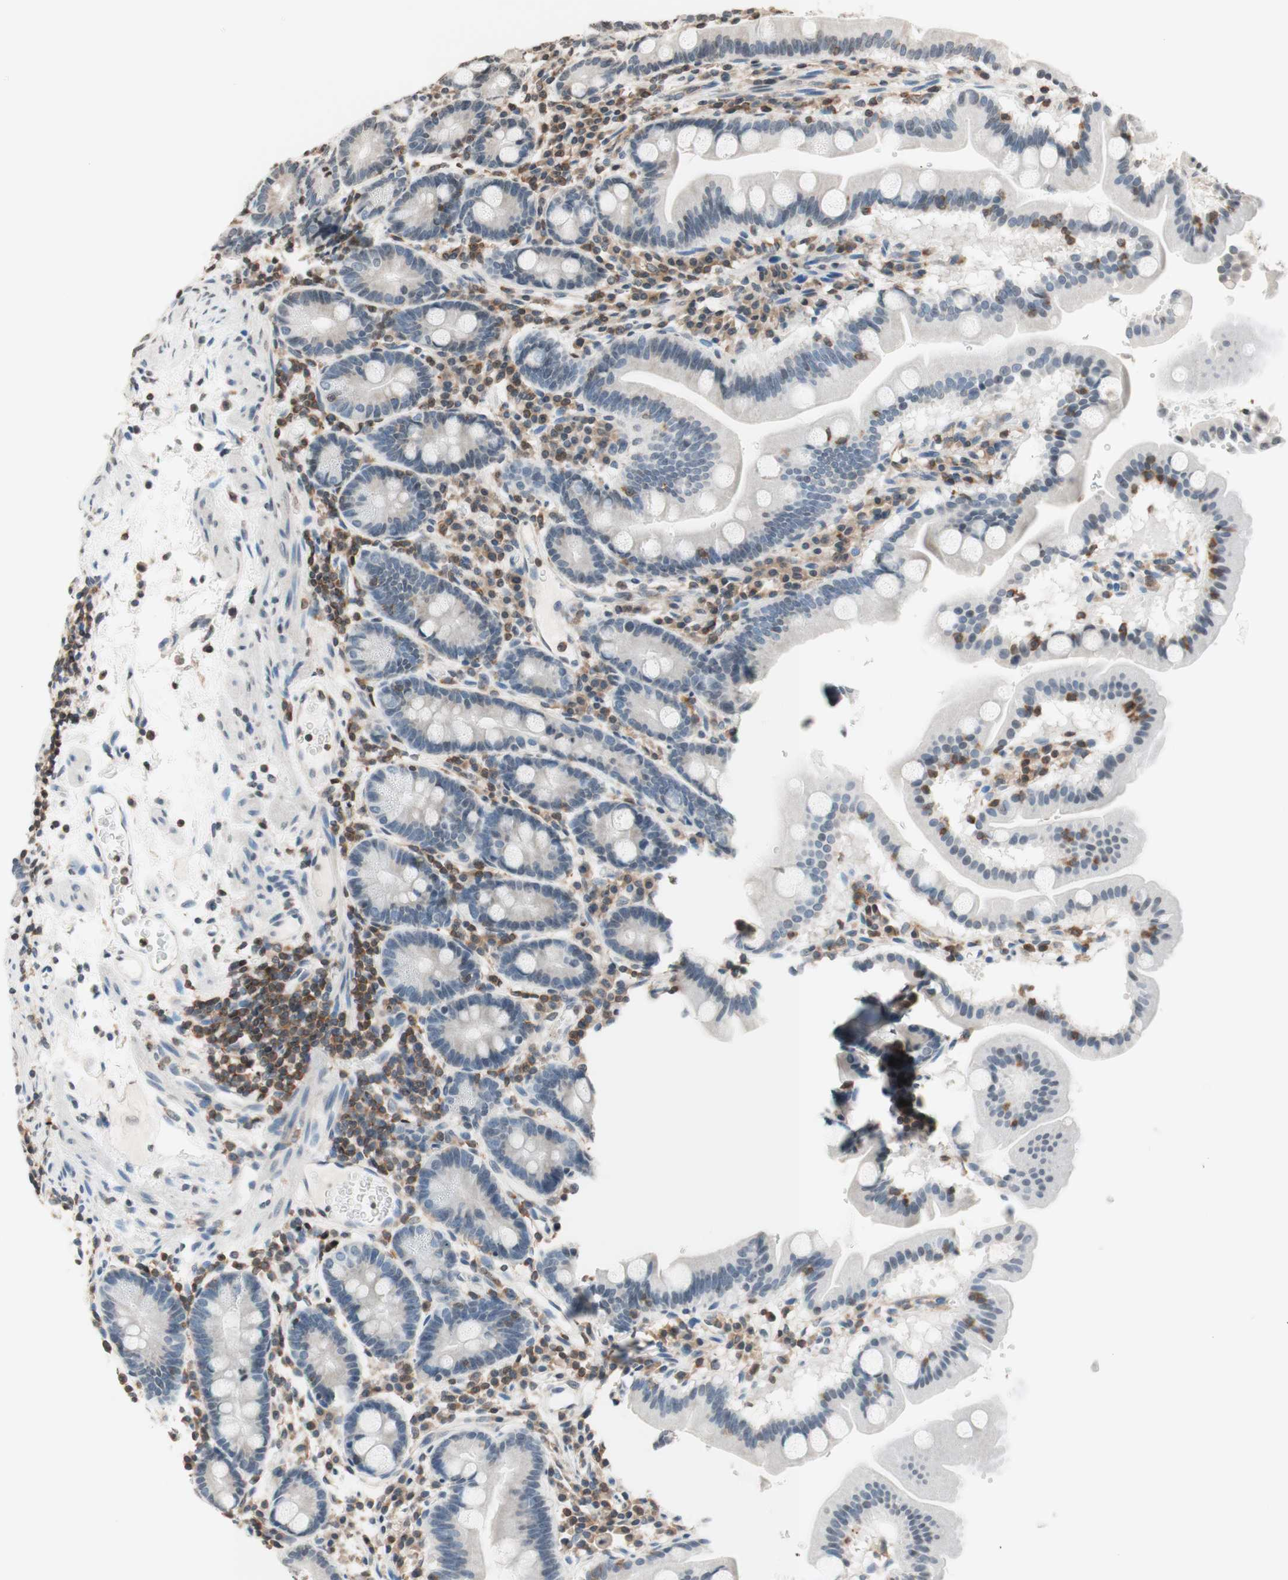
{"staining": {"intensity": "negative", "quantity": "none", "location": "none"}, "tissue": "duodenum", "cell_type": "Glandular cells", "image_type": "normal", "snomed": [{"axis": "morphology", "description": "Normal tissue, NOS"}, {"axis": "topography", "description": "Duodenum"}], "caption": "This is an IHC image of unremarkable human duodenum. There is no staining in glandular cells.", "gene": "WIPF1", "patient": {"sex": "male", "age": 50}}